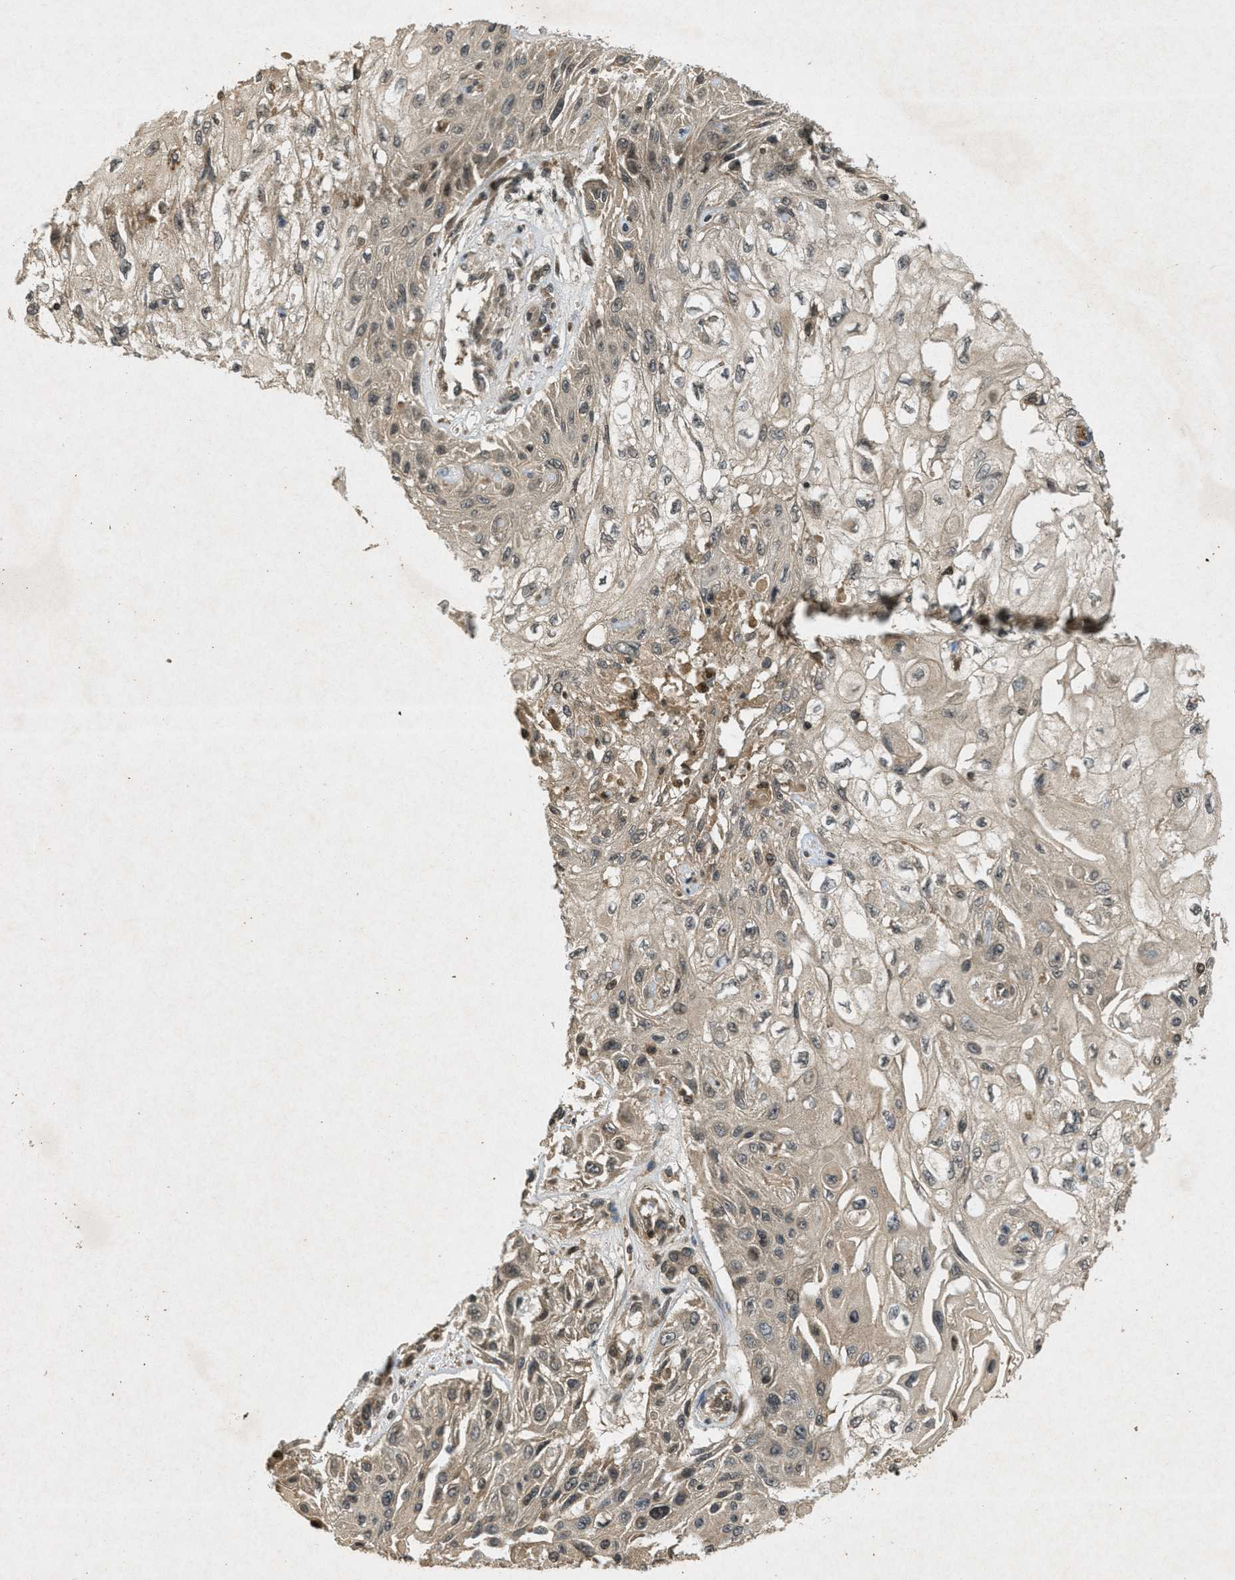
{"staining": {"intensity": "weak", "quantity": "25%-75%", "location": "cytoplasmic/membranous"}, "tissue": "skin cancer", "cell_type": "Tumor cells", "image_type": "cancer", "snomed": [{"axis": "morphology", "description": "Squamous cell carcinoma, NOS"}, {"axis": "topography", "description": "Skin"}], "caption": "The image shows a brown stain indicating the presence of a protein in the cytoplasmic/membranous of tumor cells in skin cancer (squamous cell carcinoma). Immunohistochemistry stains the protein in brown and the nuclei are stained blue.", "gene": "ATG7", "patient": {"sex": "male", "age": 75}}